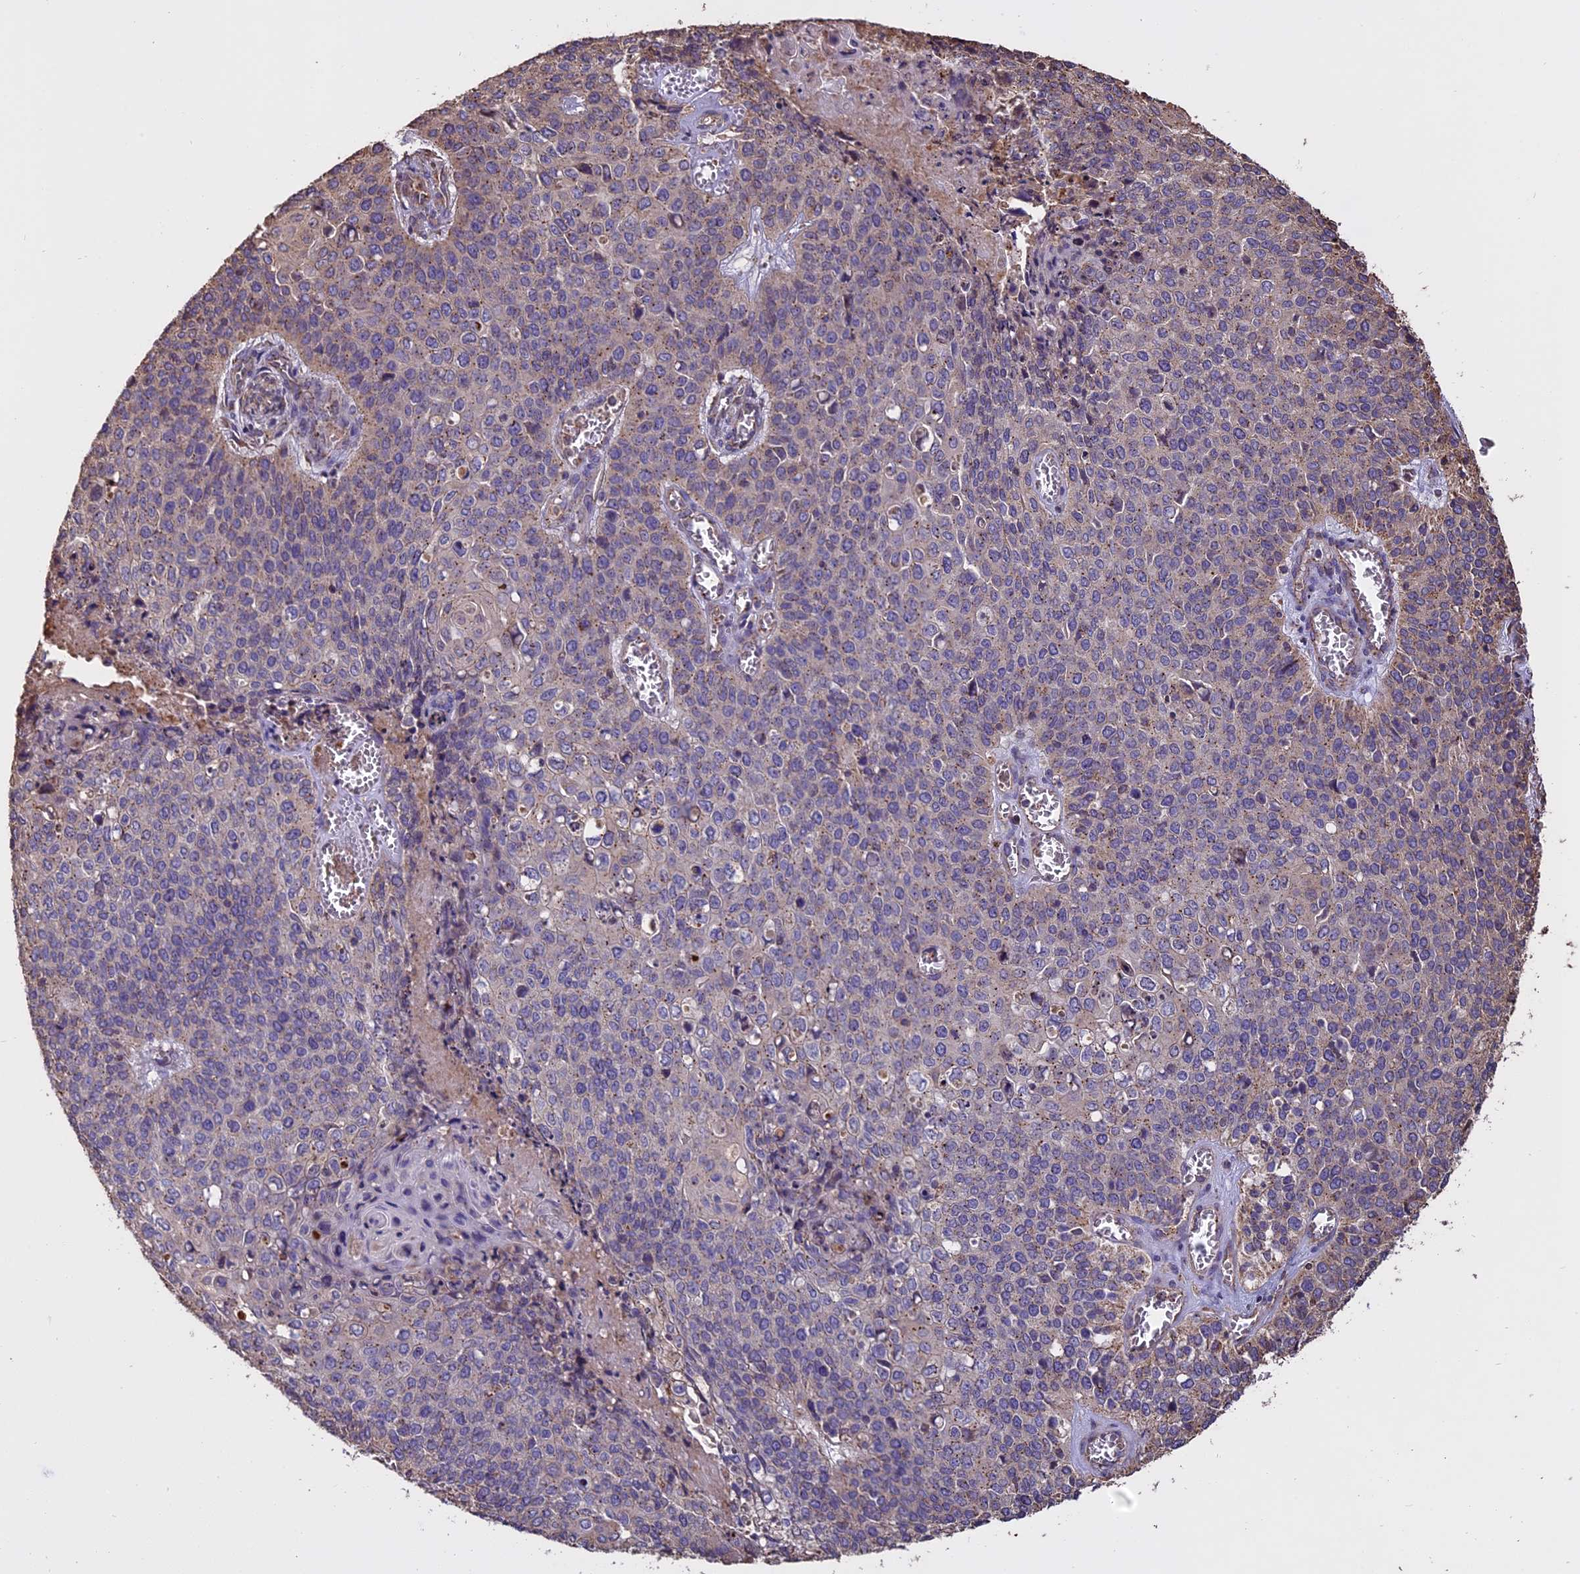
{"staining": {"intensity": "weak", "quantity": "<25%", "location": "cytoplasmic/membranous"}, "tissue": "cervical cancer", "cell_type": "Tumor cells", "image_type": "cancer", "snomed": [{"axis": "morphology", "description": "Squamous cell carcinoma, NOS"}, {"axis": "topography", "description": "Cervix"}], "caption": "Tumor cells are negative for protein expression in human cervical cancer.", "gene": "CHMP2A", "patient": {"sex": "female", "age": 39}}